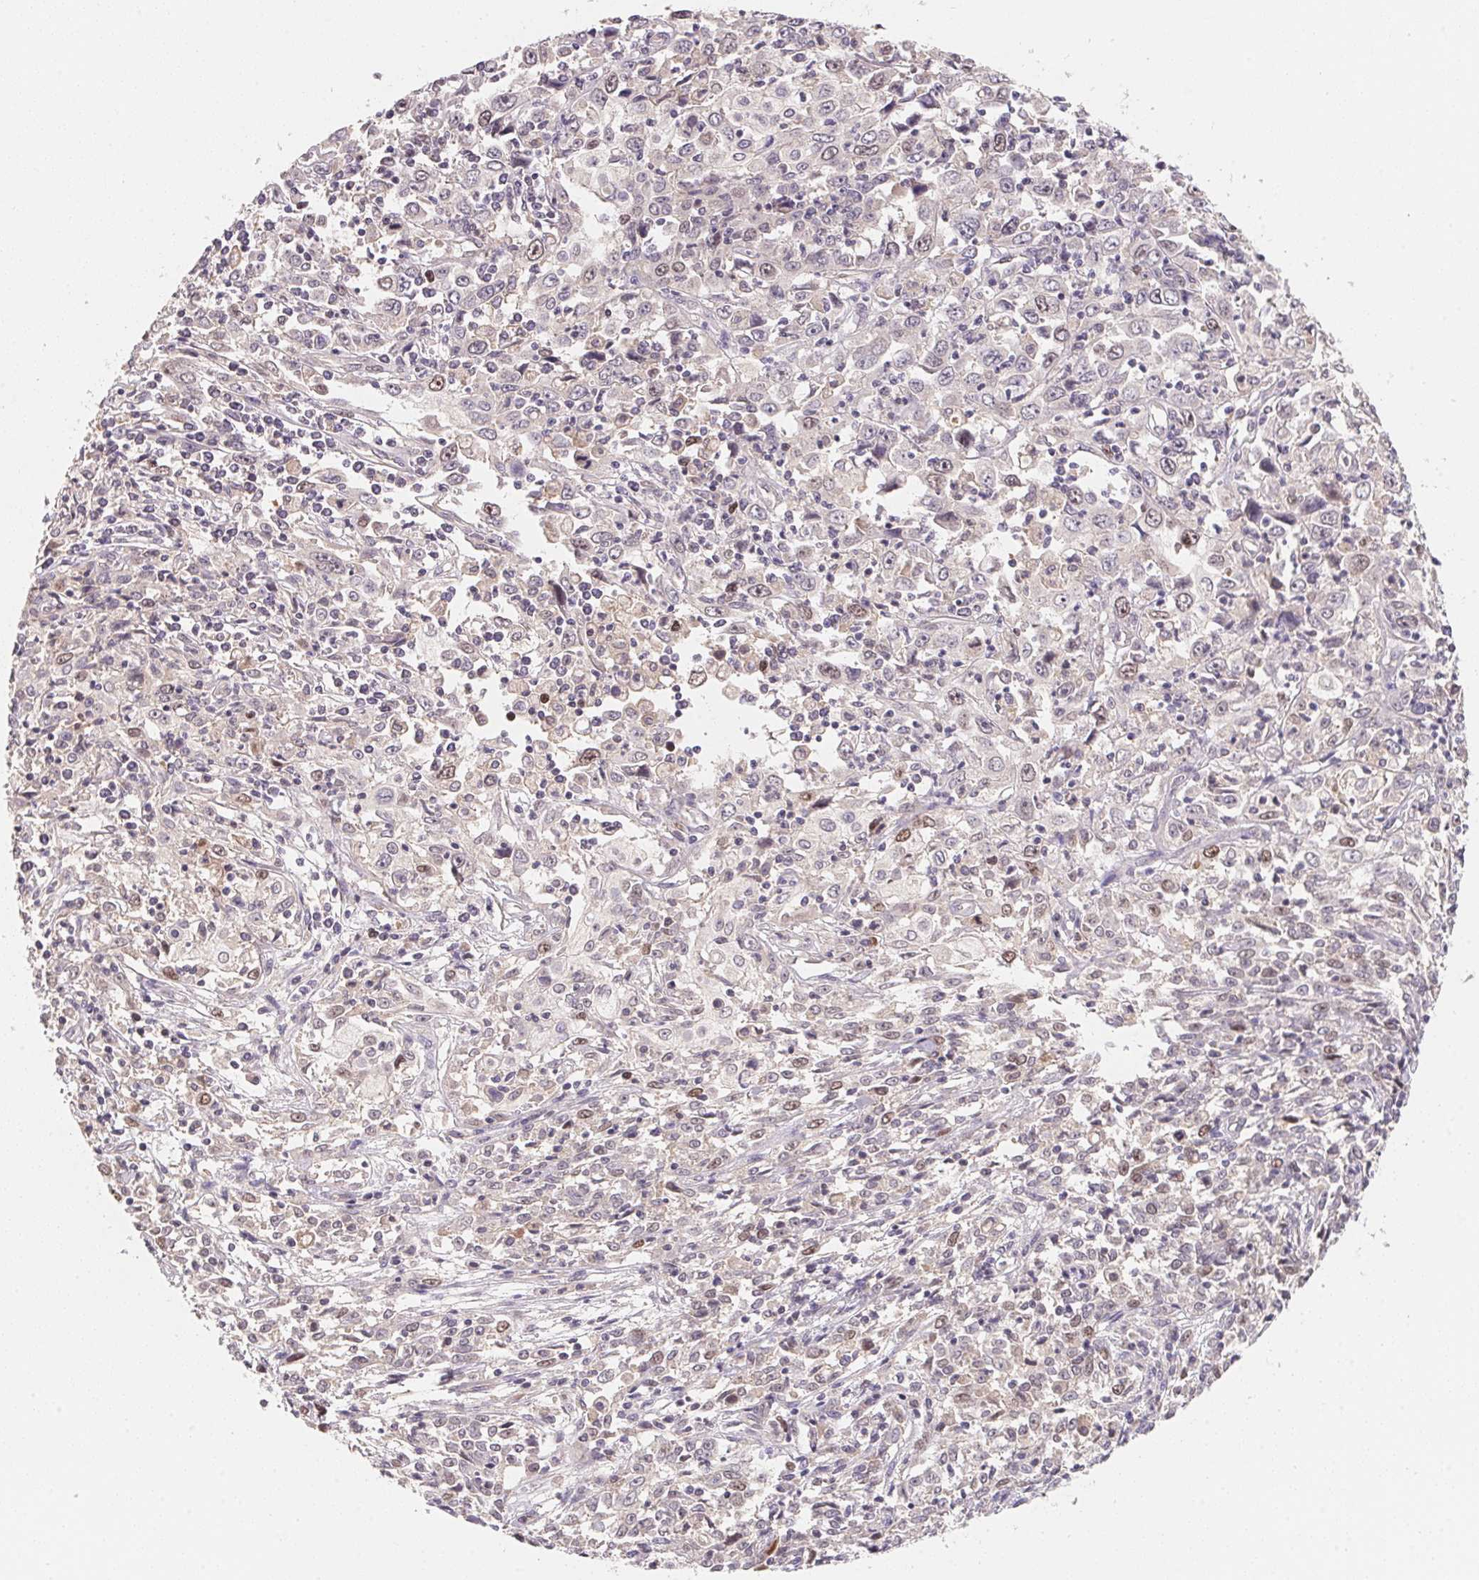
{"staining": {"intensity": "weak", "quantity": "<25%", "location": "nuclear"}, "tissue": "cervical cancer", "cell_type": "Tumor cells", "image_type": "cancer", "snomed": [{"axis": "morphology", "description": "Adenocarcinoma, NOS"}, {"axis": "topography", "description": "Cervix"}], "caption": "An immunohistochemistry (IHC) photomicrograph of cervical adenocarcinoma is shown. There is no staining in tumor cells of cervical adenocarcinoma.", "gene": "KIFC1", "patient": {"sex": "female", "age": 40}}